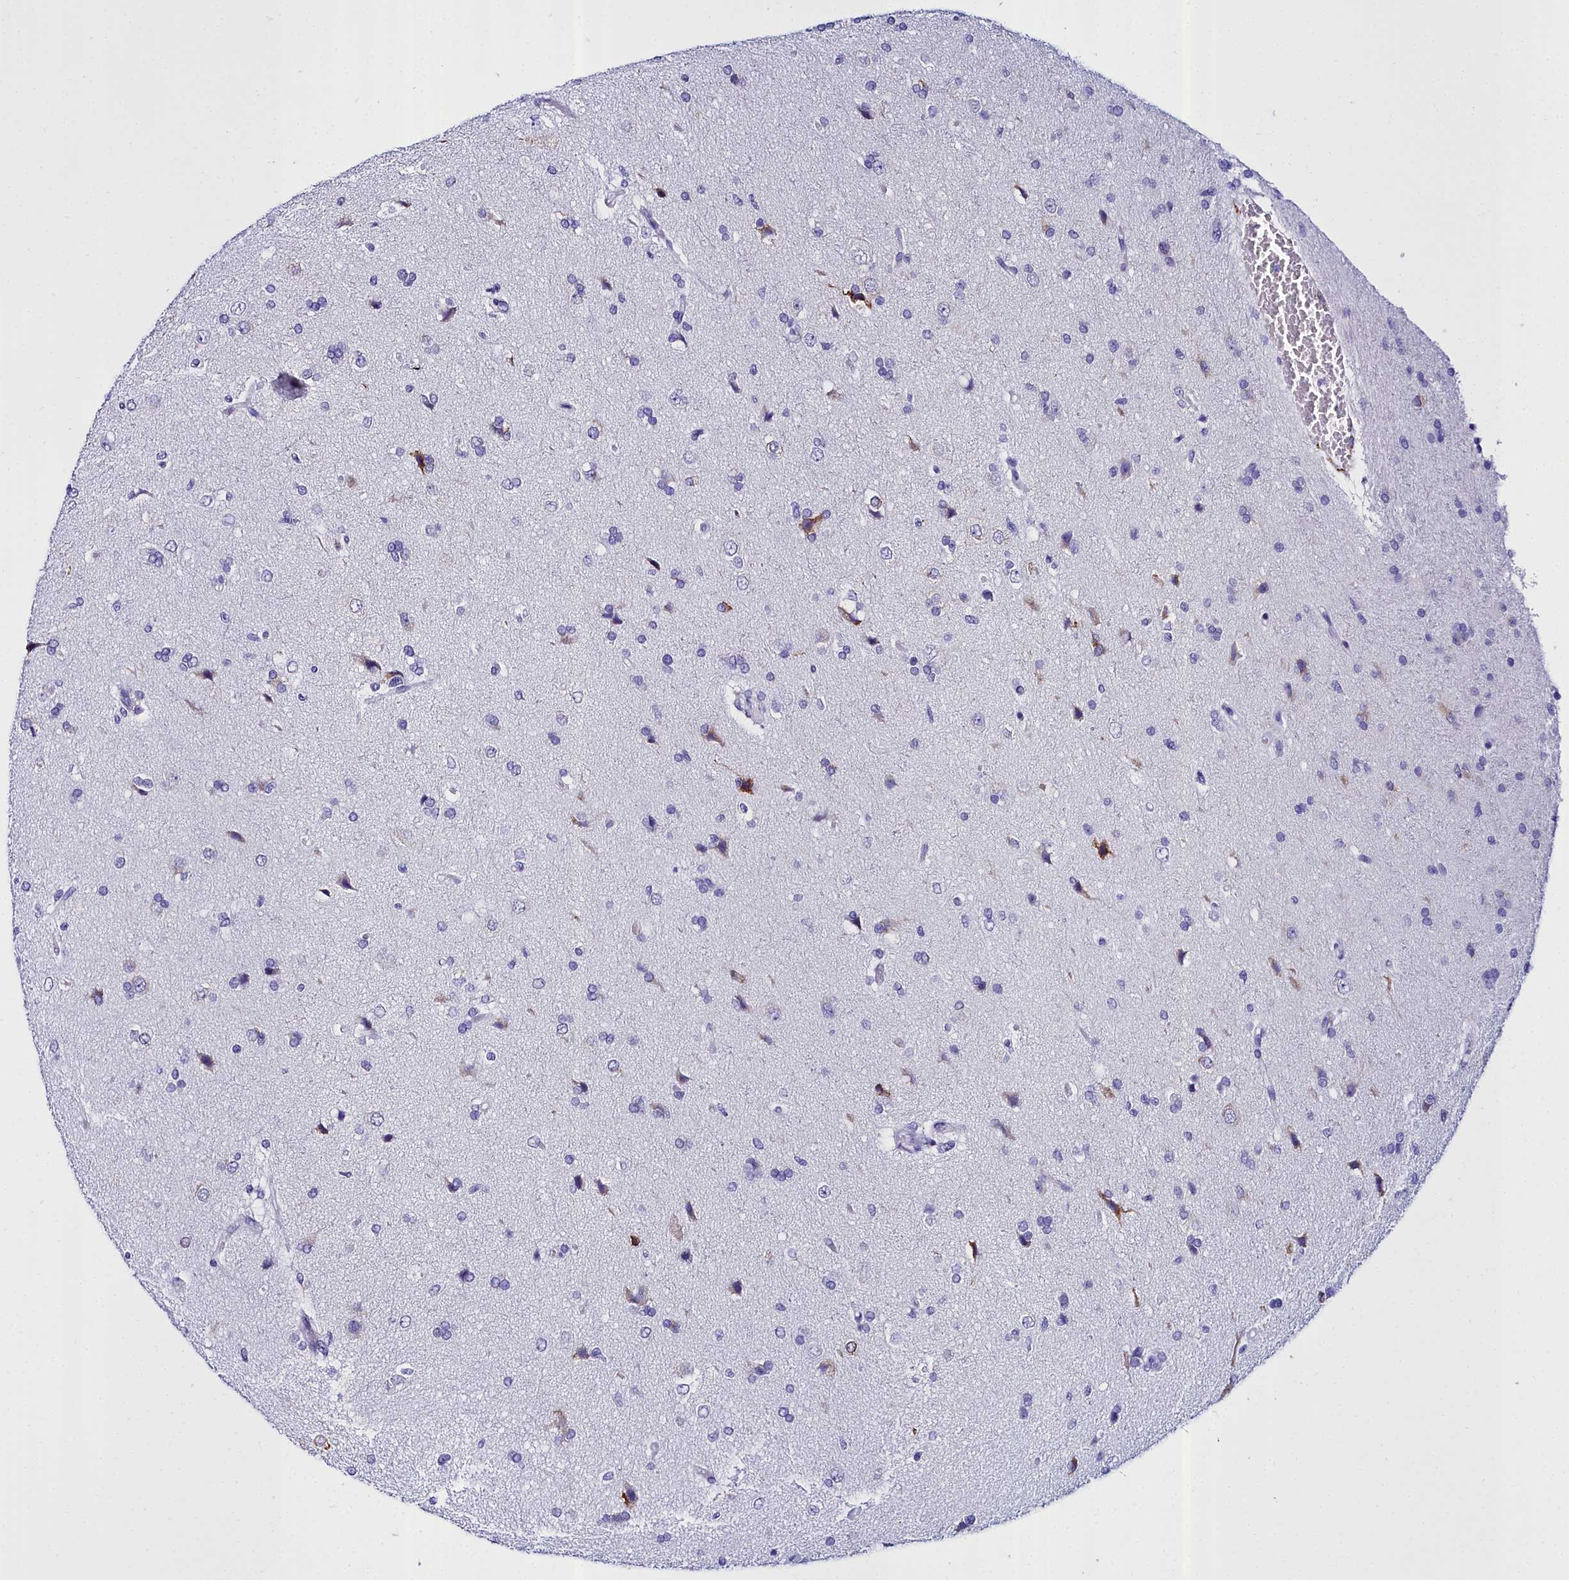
{"staining": {"intensity": "negative", "quantity": "none", "location": "none"}, "tissue": "glioma", "cell_type": "Tumor cells", "image_type": "cancer", "snomed": [{"axis": "morphology", "description": "Glioma, malignant, High grade"}, {"axis": "topography", "description": "Brain"}], "caption": "The photomicrograph demonstrates no staining of tumor cells in malignant glioma (high-grade).", "gene": "TXNDC5", "patient": {"sex": "male", "age": 56}}